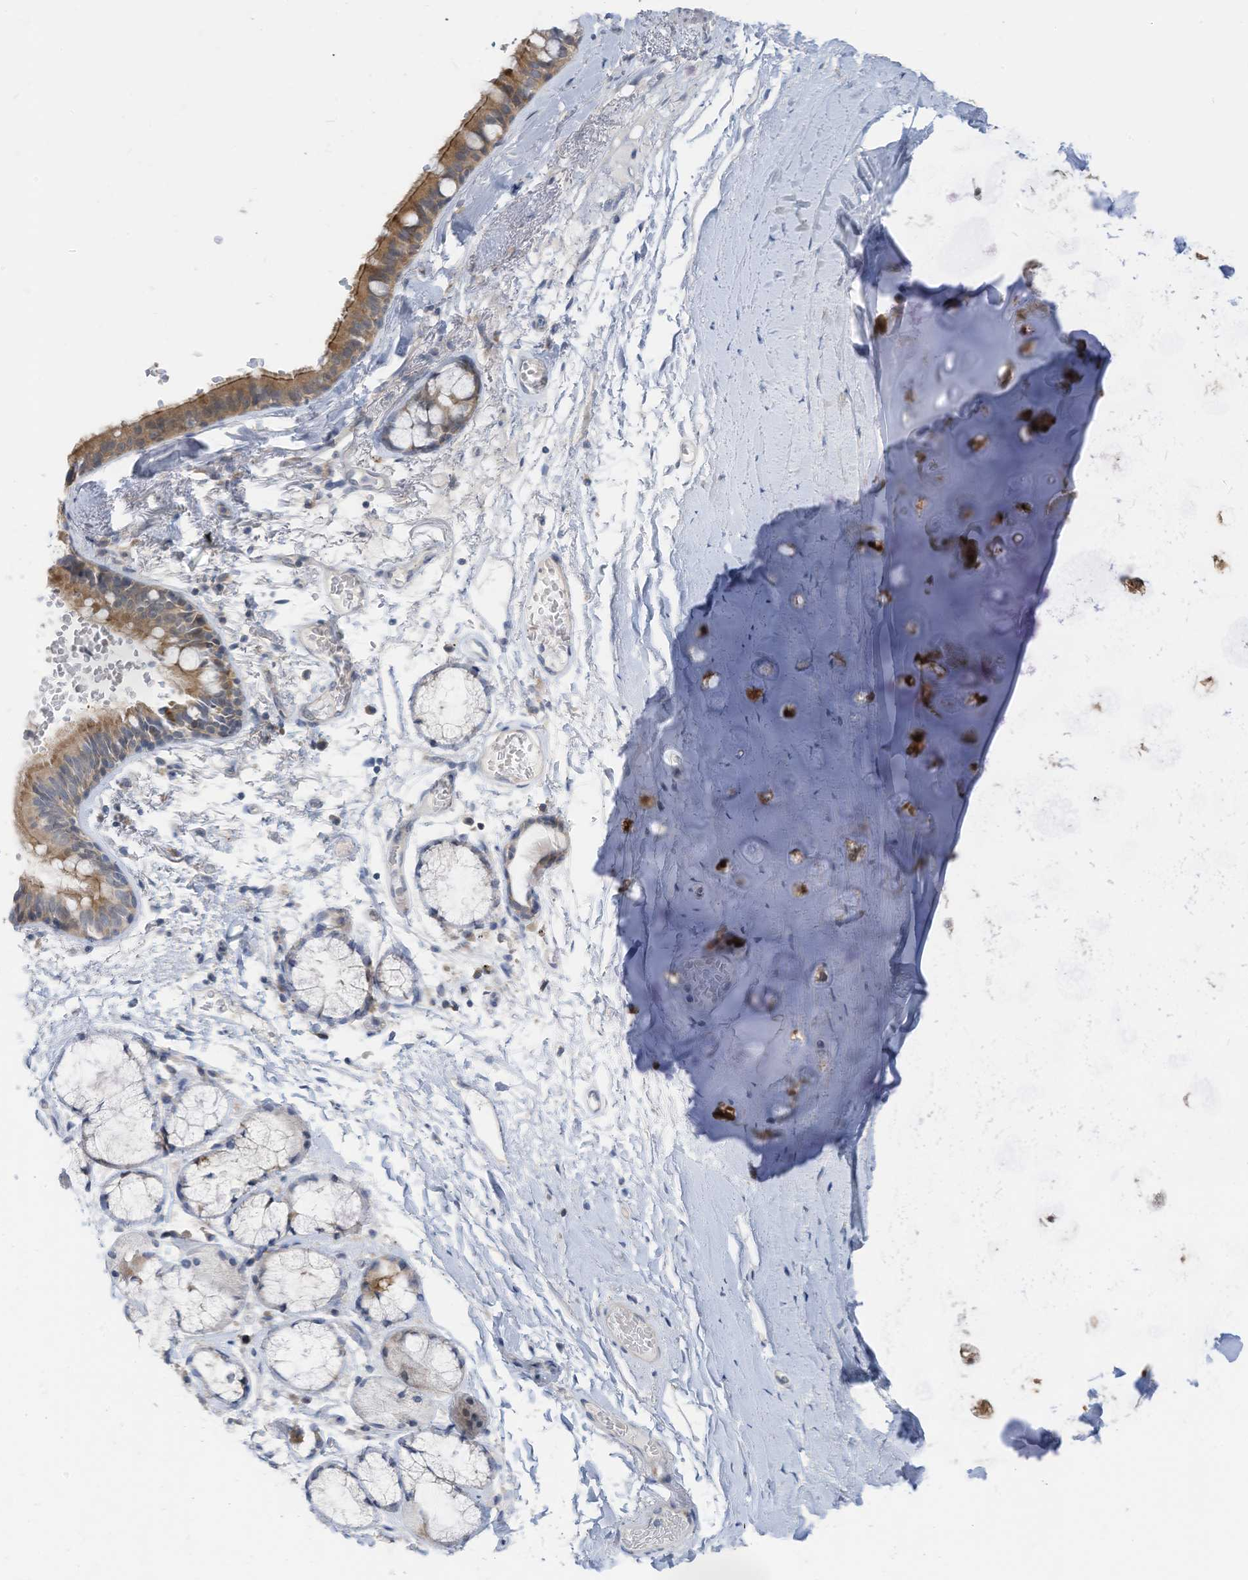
{"staining": {"intensity": "moderate", "quantity": ">75%", "location": "cytoplasmic/membranous"}, "tissue": "bronchus", "cell_type": "Respiratory epithelial cells", "image_type": "normal", "snomed": [{"axis": "morphology", "description": "Normal tissue, NOS"}, {"axis": "topography", "description": "Cartilage tissue"}, {"axis": "topography", "description": "Bronchus"}], "caption": "This image shows IHC staining of benign human bronchus, with medium moderate cytoplasmic/membranous staining in approximately >75% of respiratory epithelial cells.", "gene": "LDAH", "patient": {"sex": "female", "age": 73}}